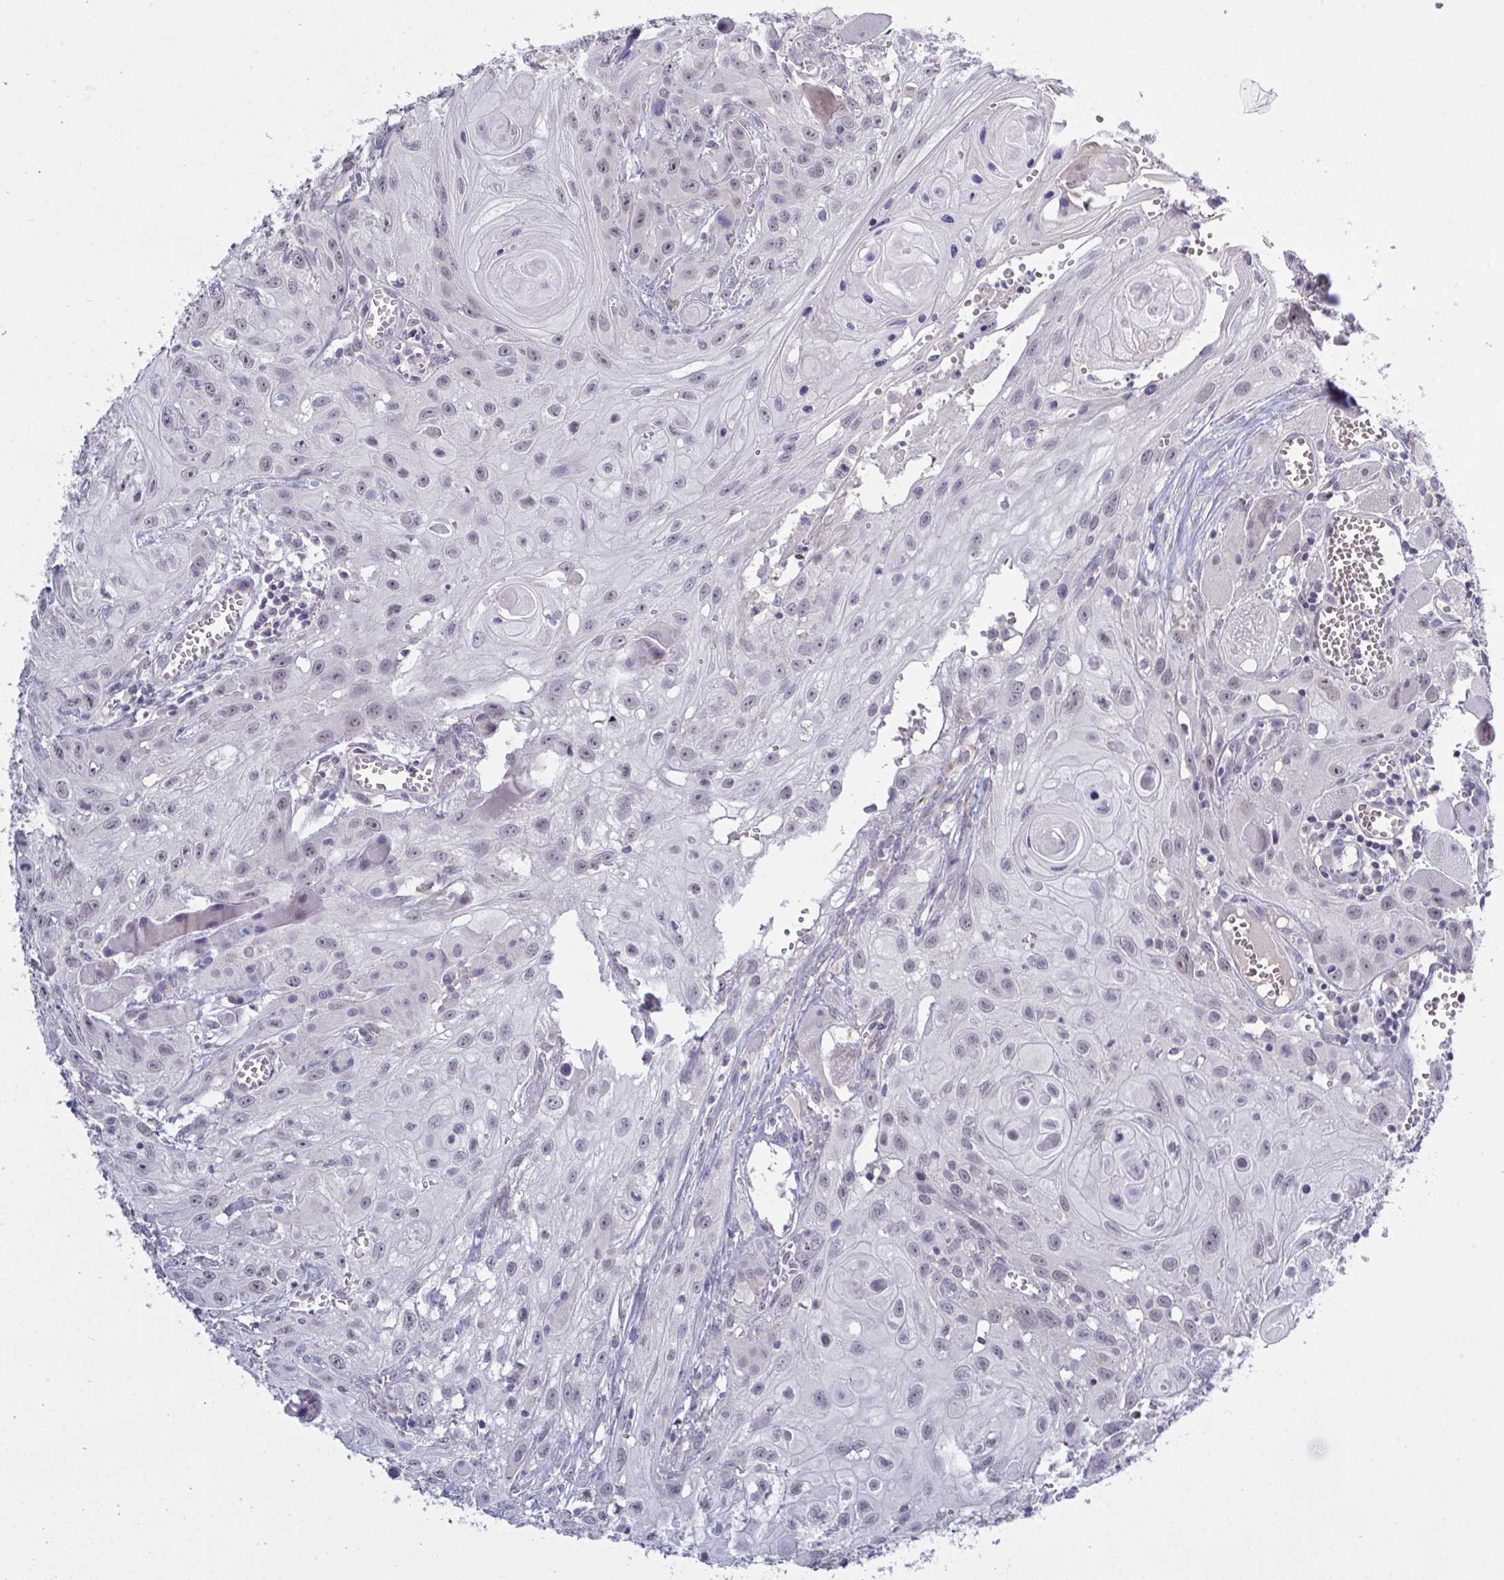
{"staining": {"intensity": "negative", "quantity": "none", "location": "none"}, "tissue": "head and neck cancer", "cell_type": "Tumor cells", "image_type": "cancer", "snomed": [{"axis": "morphology", "description": "Squamous cell carcinoma, NOS"}, {"axis": "topography", "description": "Oral tissue"}, {"axis": "topography", "description": "Head-Neck"}], "caption": "A high-resolution micrograph shows immunohistochemistry staining of head and neck cancer (squamous cell carcinoma), which demonstrates no significant expression in tumor cells.", "gene": "ZNF784", "patient": {"sex": "male", "age": 58}}